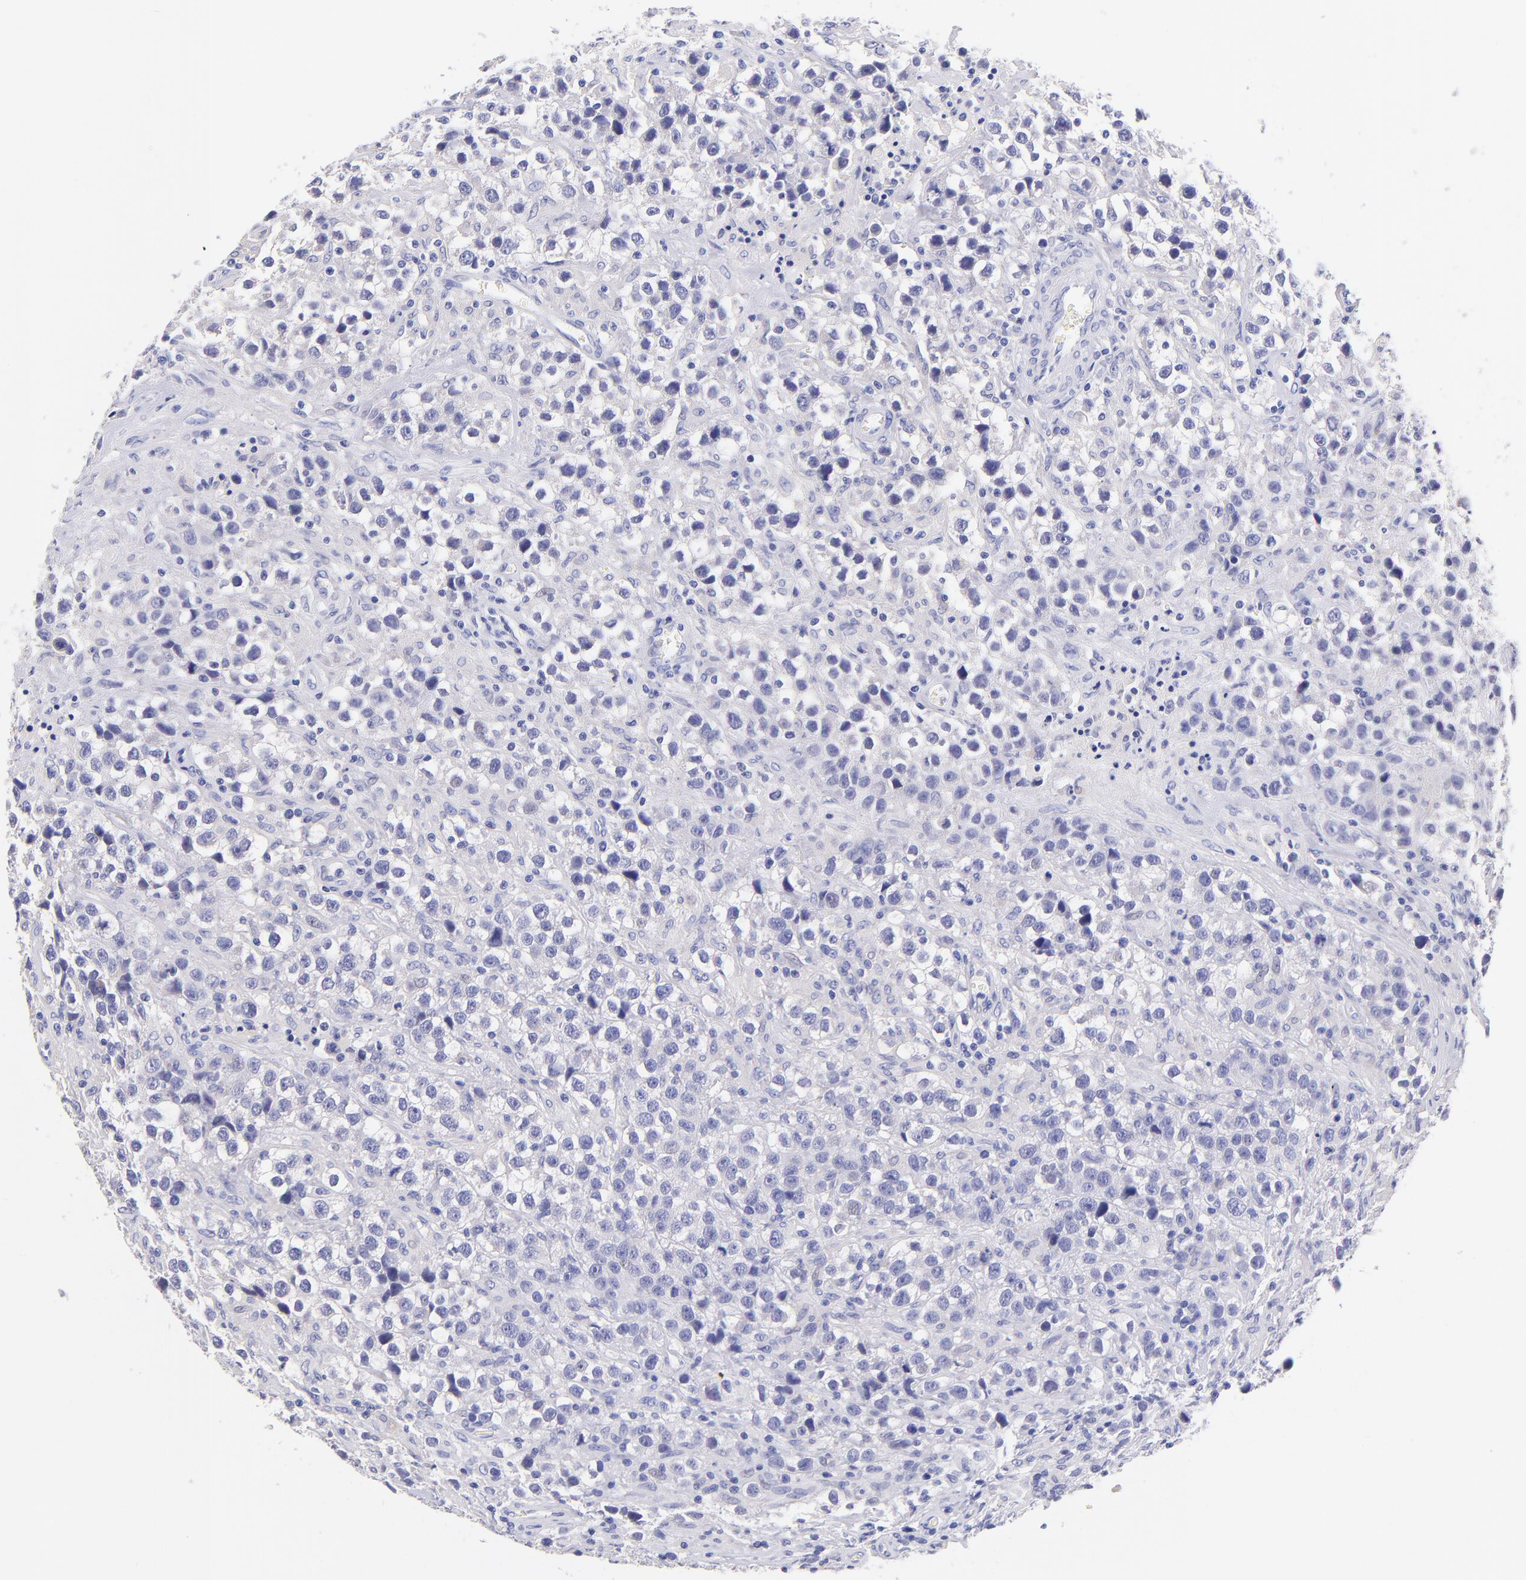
{"staining": {"intensity": "negative", "quantity": "none", "location": "none"}, "tissue": "testis cancer", "cell_type": "Tumor cells", "image_type": "cancer", "snomed": [{"axis": "morphology", "description": "Seminoma, NOS"}, {"axis": "topography", "description": "Testis"}], "caption": "High power microscopy micrograph of an immunohistochemistry micrograph of testis seminoma, revealing no significant expression in tumor cells. (IHC, brightfield microscopy, high magnification).", "gene": "RAB3B", "patient": {"sex": "male", "age": 43}}